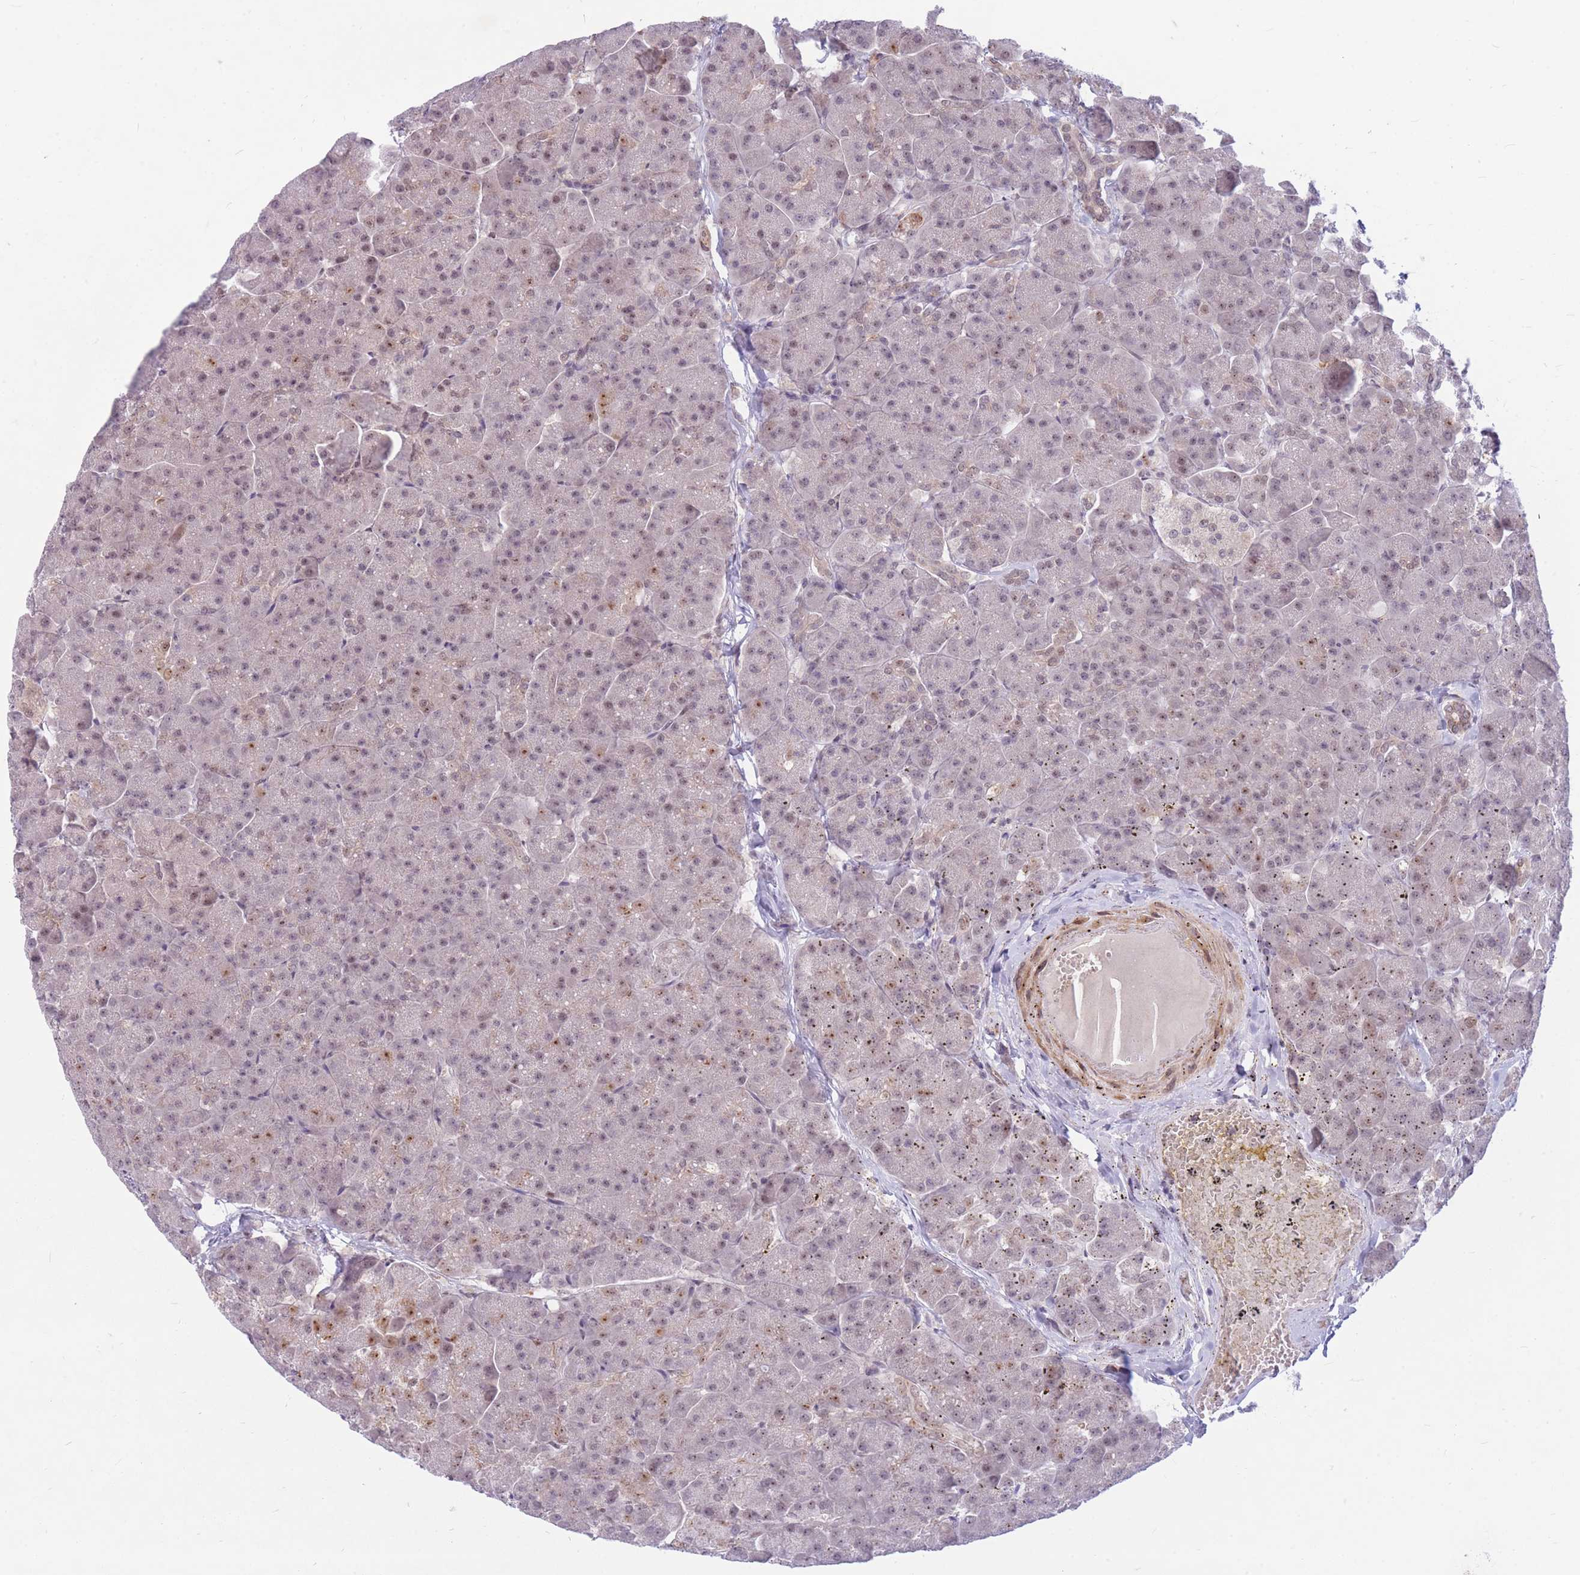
{"staining": {"intensity": "weak", "quantity": "<25%", "location": "nuclear"}, "tissue": "pancreas", "cell_type": "Exocrine glandular cells", "image_type": "normal", "snomed": [{"axis": "morphology", "description": "Normal tissue, NOS"}, {"axis": "topography", "description": "Pancreas"}, {"axis": "topography", "description": "Peripheral nerve tissue"}], "caption": "A high-resolution photomicrograph shows immunohistochemistry staining of benign pancreas, which shows no significant positivity in exocrine glandular cells.", "gene": "ERCC2", "patient": {"sex": "male", "age": 54}}